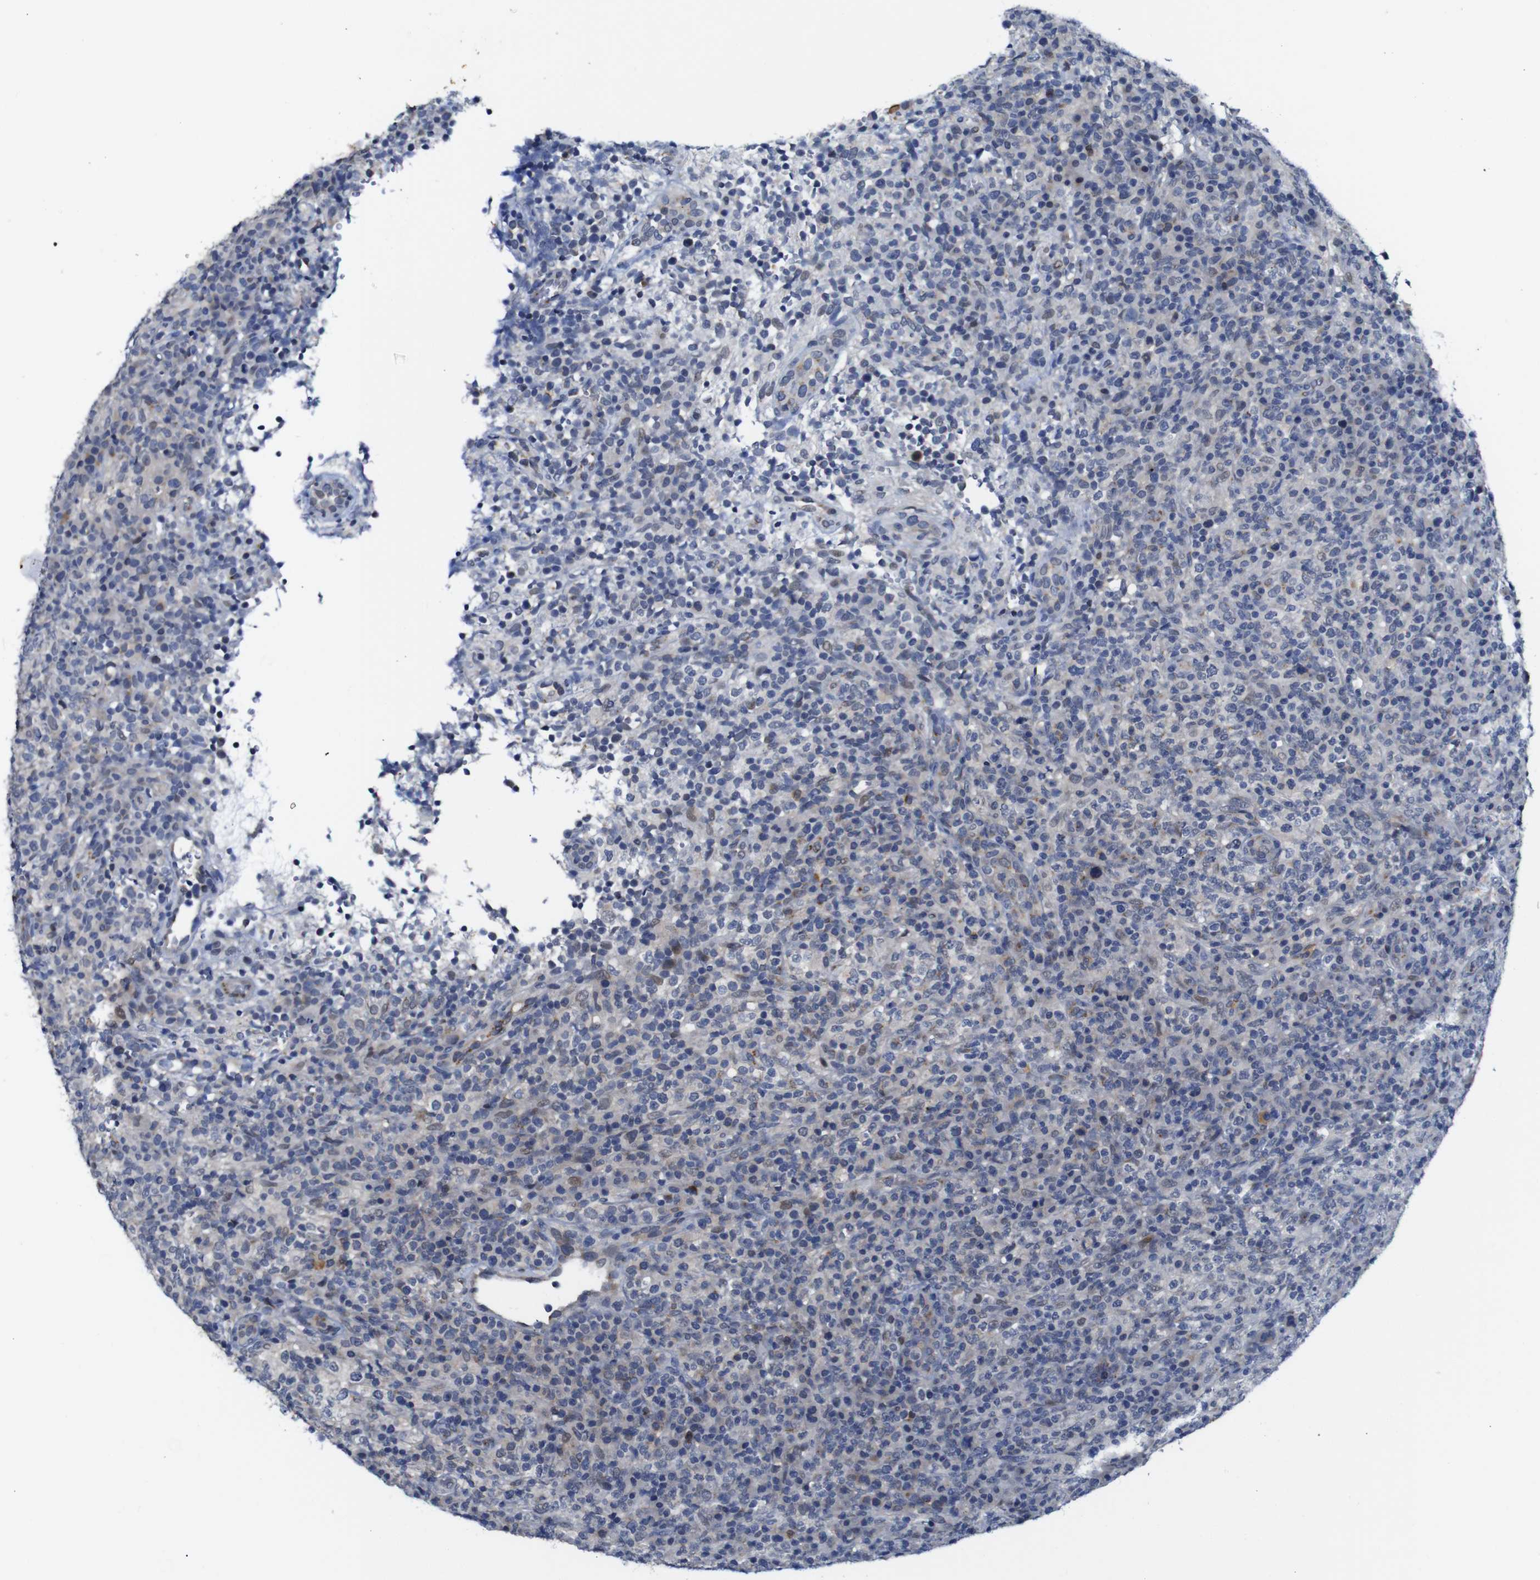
{"staining": {"intensity": "weak", "quantity": "<25%", "location": "nuclear"}, "tissue": "lymphoma", "cell_type": "Tumor cells", "image_type": "cancer", "snomed": [{"axis": "morphology", "description": "Malignant lymphoma, non-Hodgkin's type, High grade"}, {"axis": "topography", "description": "Lymph node"}], "caption": "Immunohistochemistry (IHC) of malignant lymphoma, non-Hodgkin's type (high-grade) shows no expression in tumor cells.", "gene": "FURIN", "patient": {"sex": "female", "age": 76}}